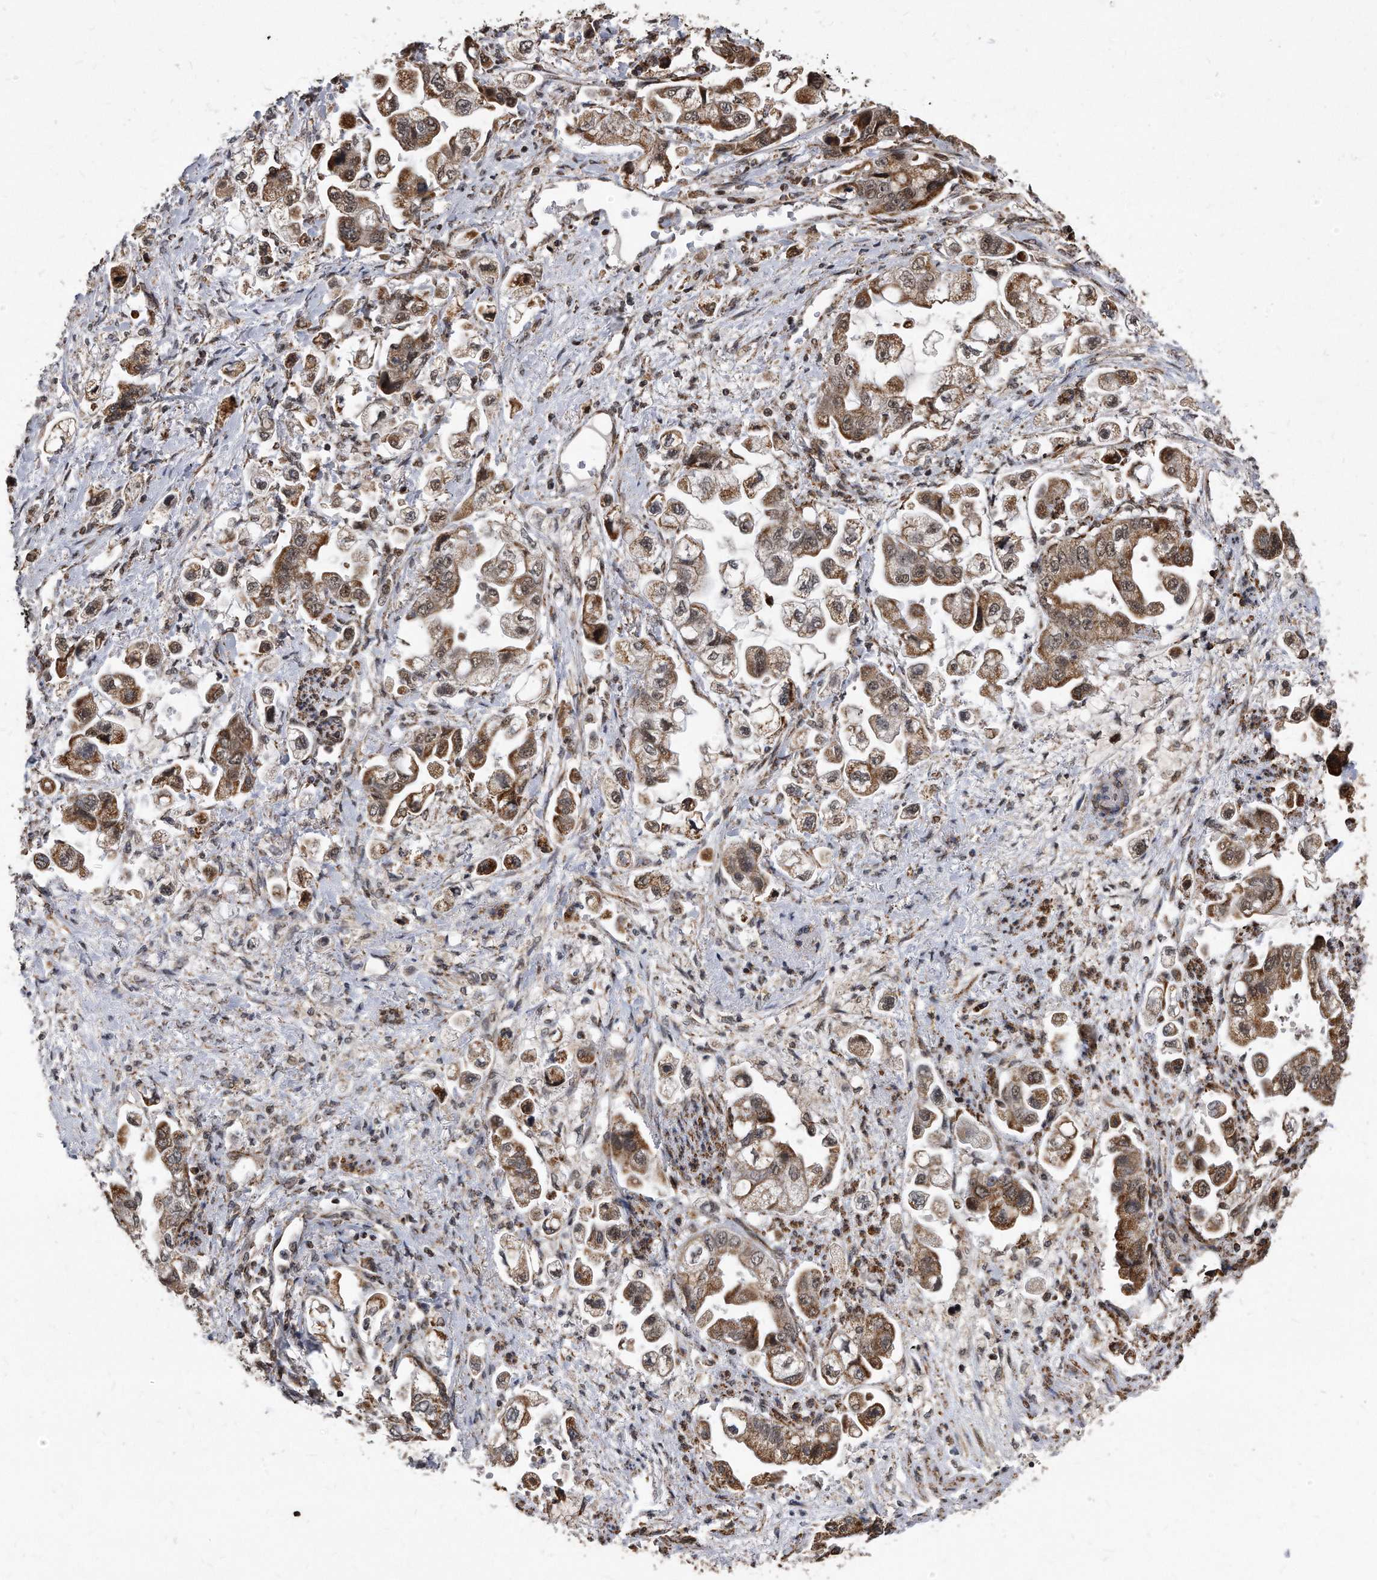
{"staining": {"intensity": "moderate", "quantity": ">75%", "location": "cytoplasmic/membranous,nuclear"}, "tissue": "stomach cancer", "cell_type": "Tumor cells", "image_type": "cancer", "snomed": [{"axis": "morphology", "description": "Adenocarcinoma, NOS"}, {"axis": "topography", "description": "Stomach"}], "caption": "Human stomach cancer stained with a protein marker demonstrates moderate staining in tumor cells.", "gene": "DUSP22", "patient": {"sex": "male", "age": 62}}